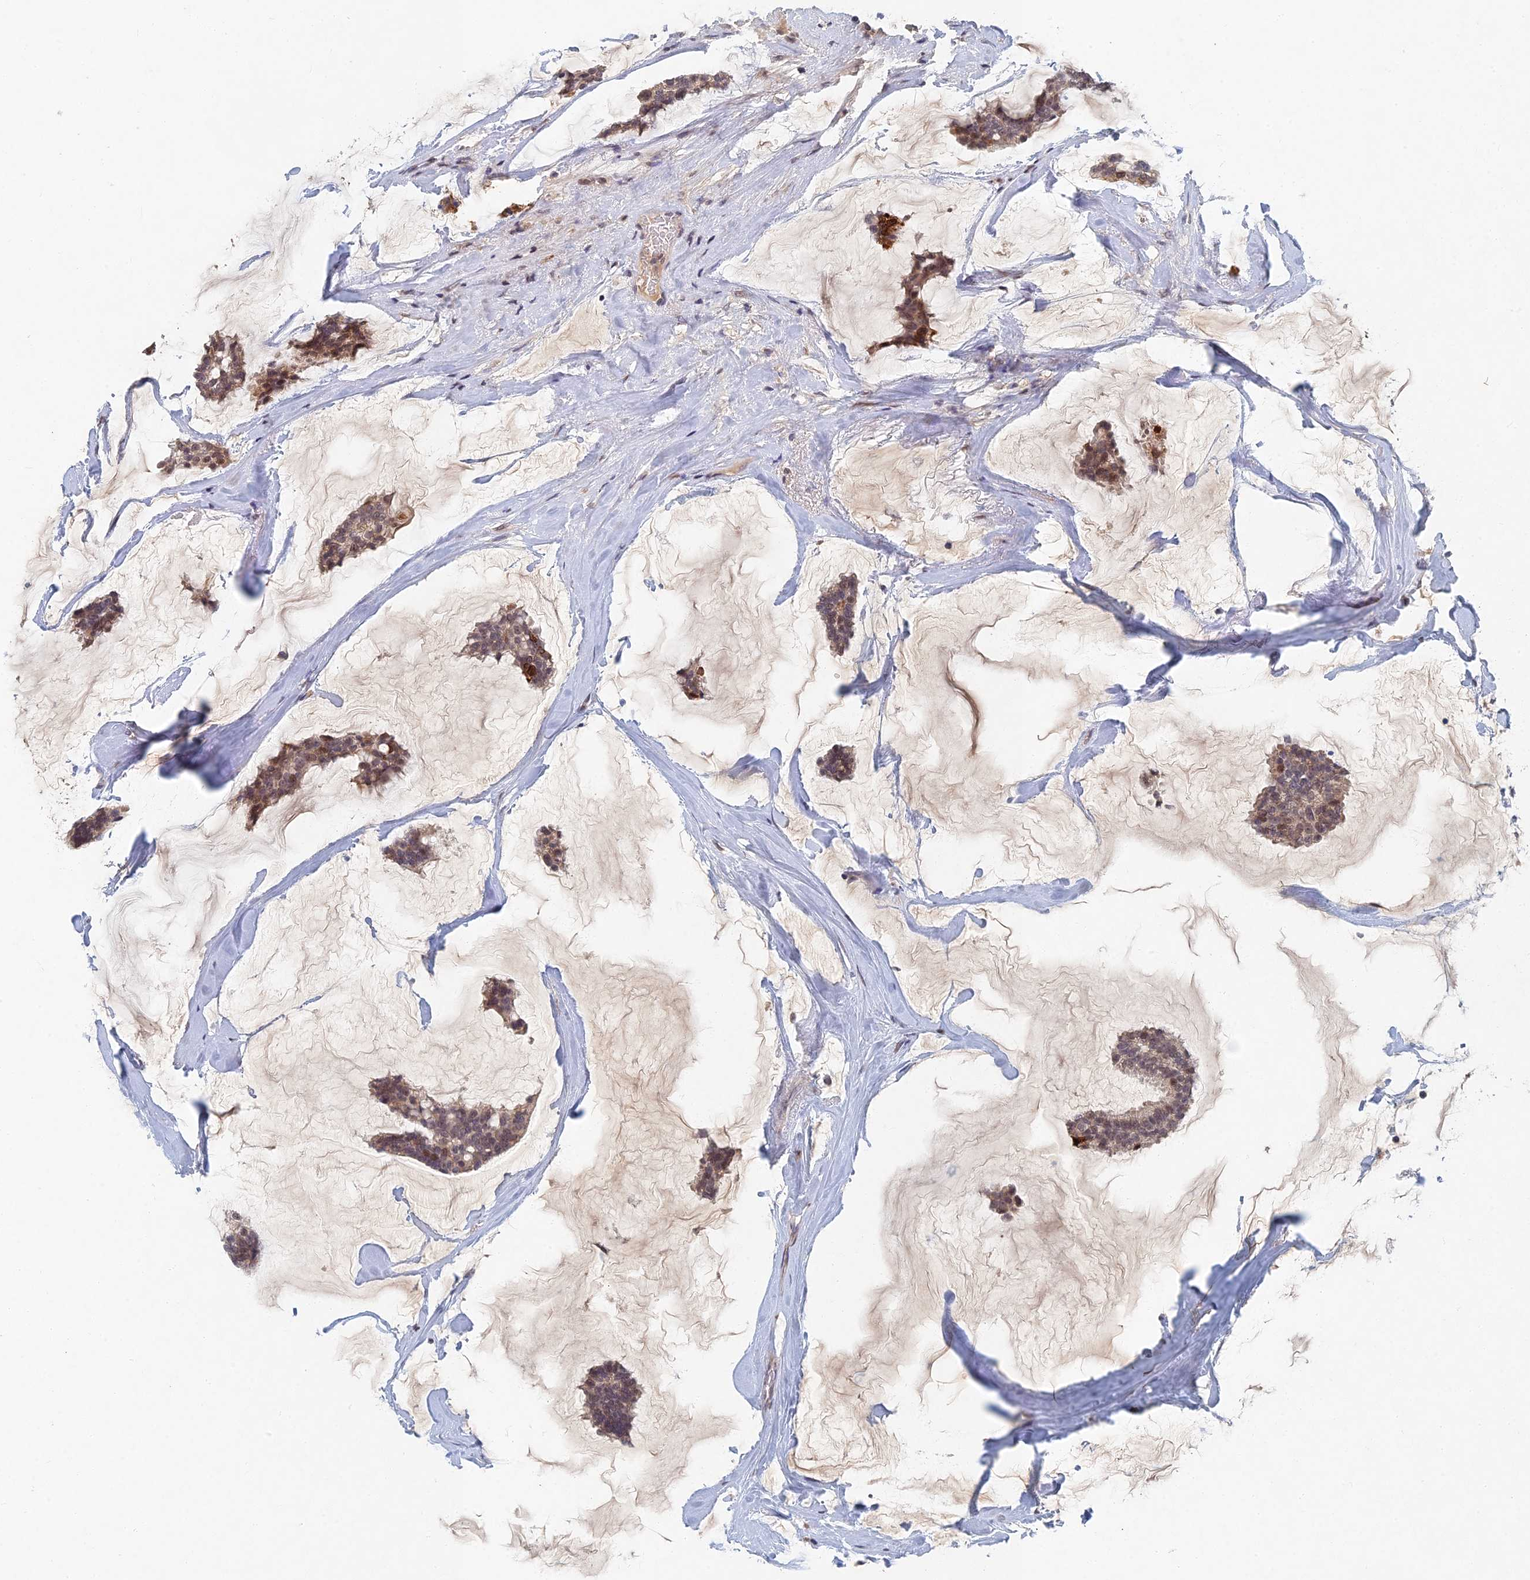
{"staining": {"intensity": "moderate", "quantity": ">75%", "location": "cytoplasmic/membranous,nuclear"}, "tissue": "breast cancer", "cell_type": "Tumor cells", "image_type": "cancer", "snomed": [{"axis": "morphology", "description": "Duct carcinoma"}, {"axis": "topography", "description": "Breast"}], "caption": "Immunohistochemistry (IHC) photomicrograph of infiltrating ductal carcinoma (breast) stained for a protein (brown), which demonstrates medium levels of moderate cytoplasmic/membranous and nuclear staining in approximately >75% of tumor cells.", "gene": "GNA15", "patient": {"sex": "female", "age": 93}}